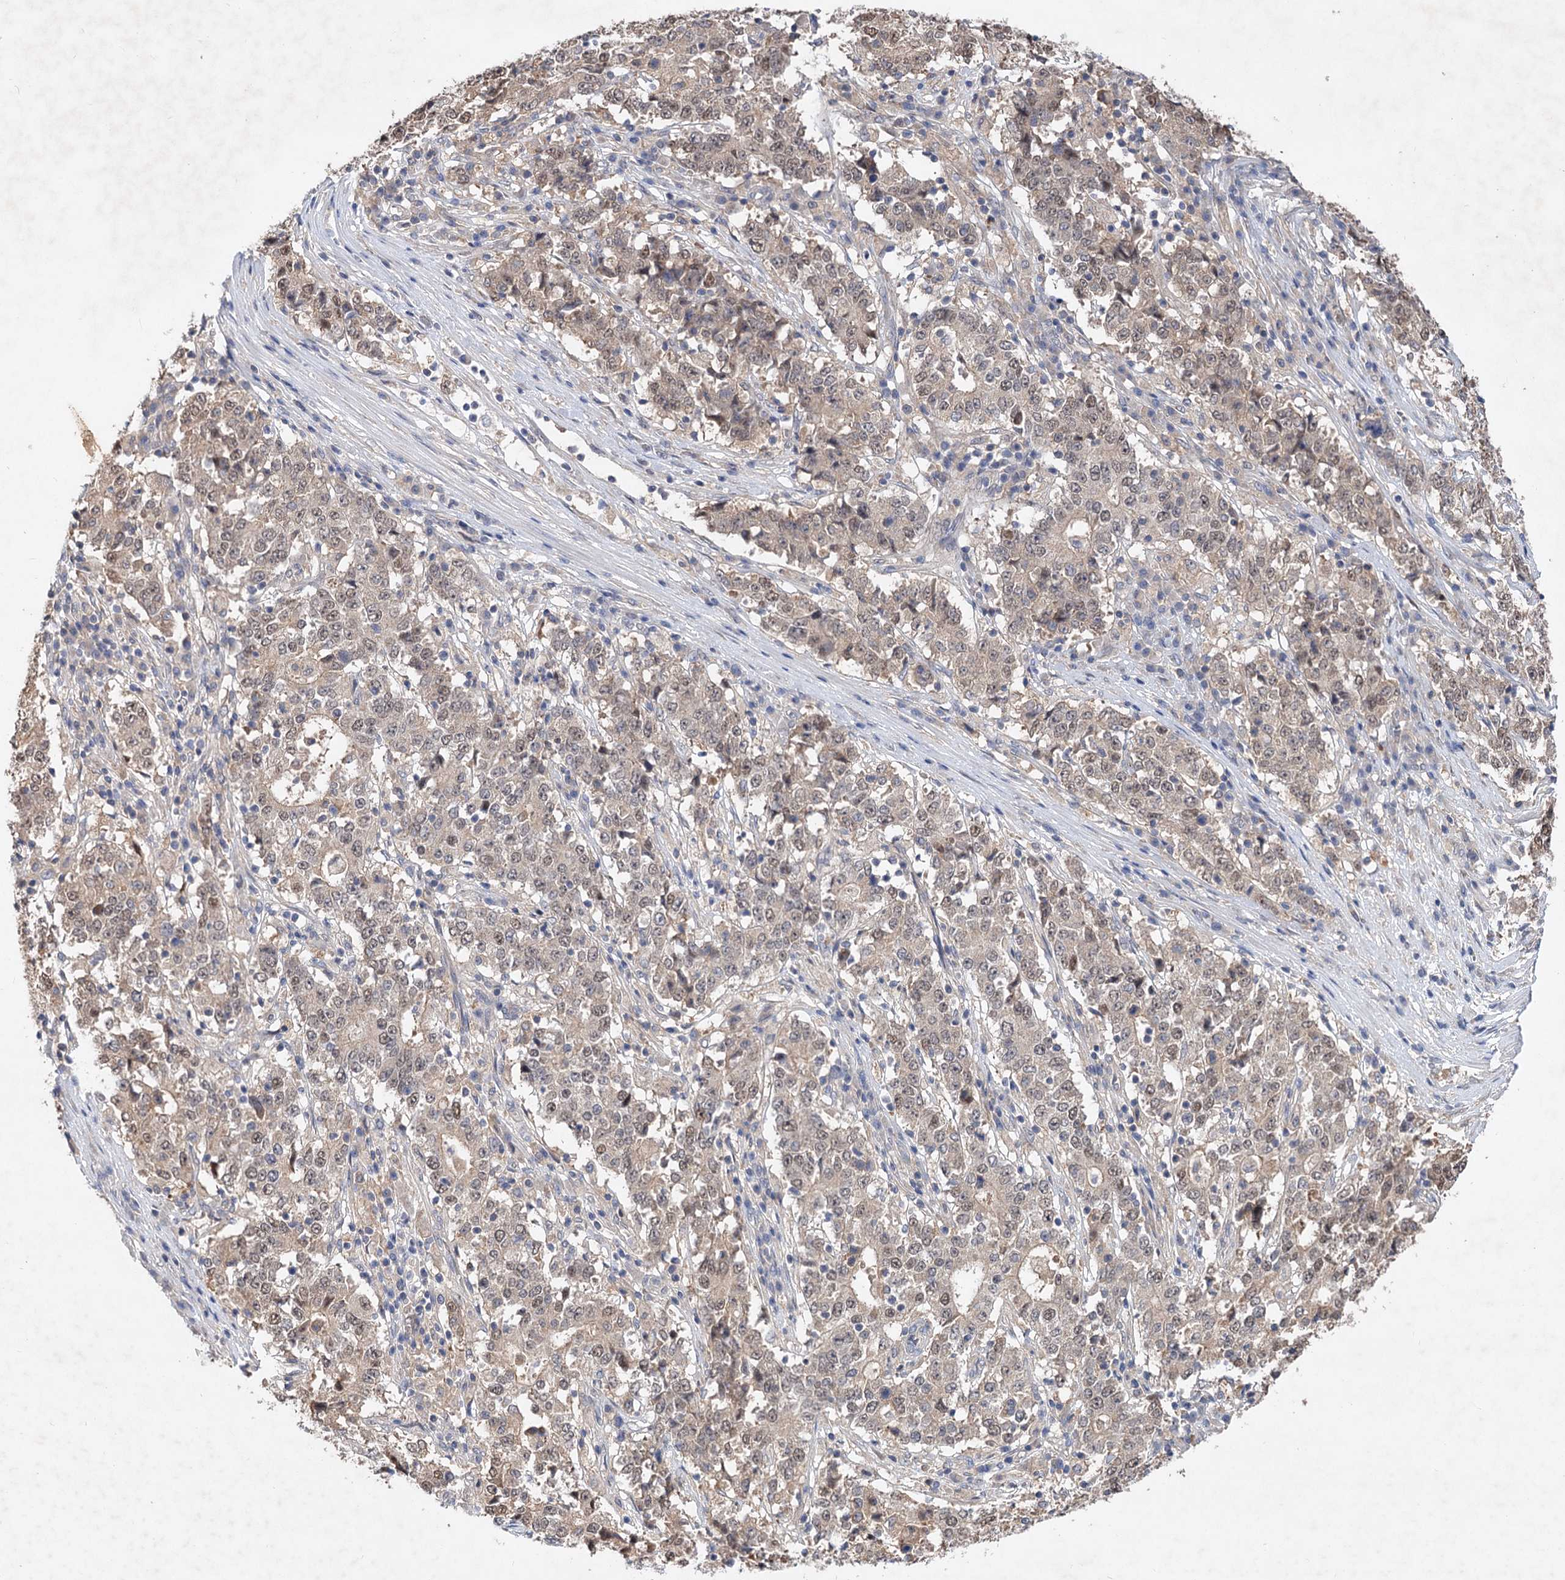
{"staining": {"intensity": "weak", "quantity": ">75%", "location": "nuclear"}, "tissue": "stomach cancer", "cell_type": "Tumor cells", "image_type": "cancer", "snomed": [{"axis": "morphology", "description": "Adenocarcinoma, NOS"}, {"axis": "topography", "description": "Stomach"}], "caption": "Immunohistochemistry (IHC) micrograph of neoplastic tissue: human stomach cancer stained using IHC displays low levels of weak protein expression localized specifically in the nuclear of tumor cells, appearing as a nuclear brown color.", "gene": "NUDCD2", "patient": {"sex": "male", "age": 59}}